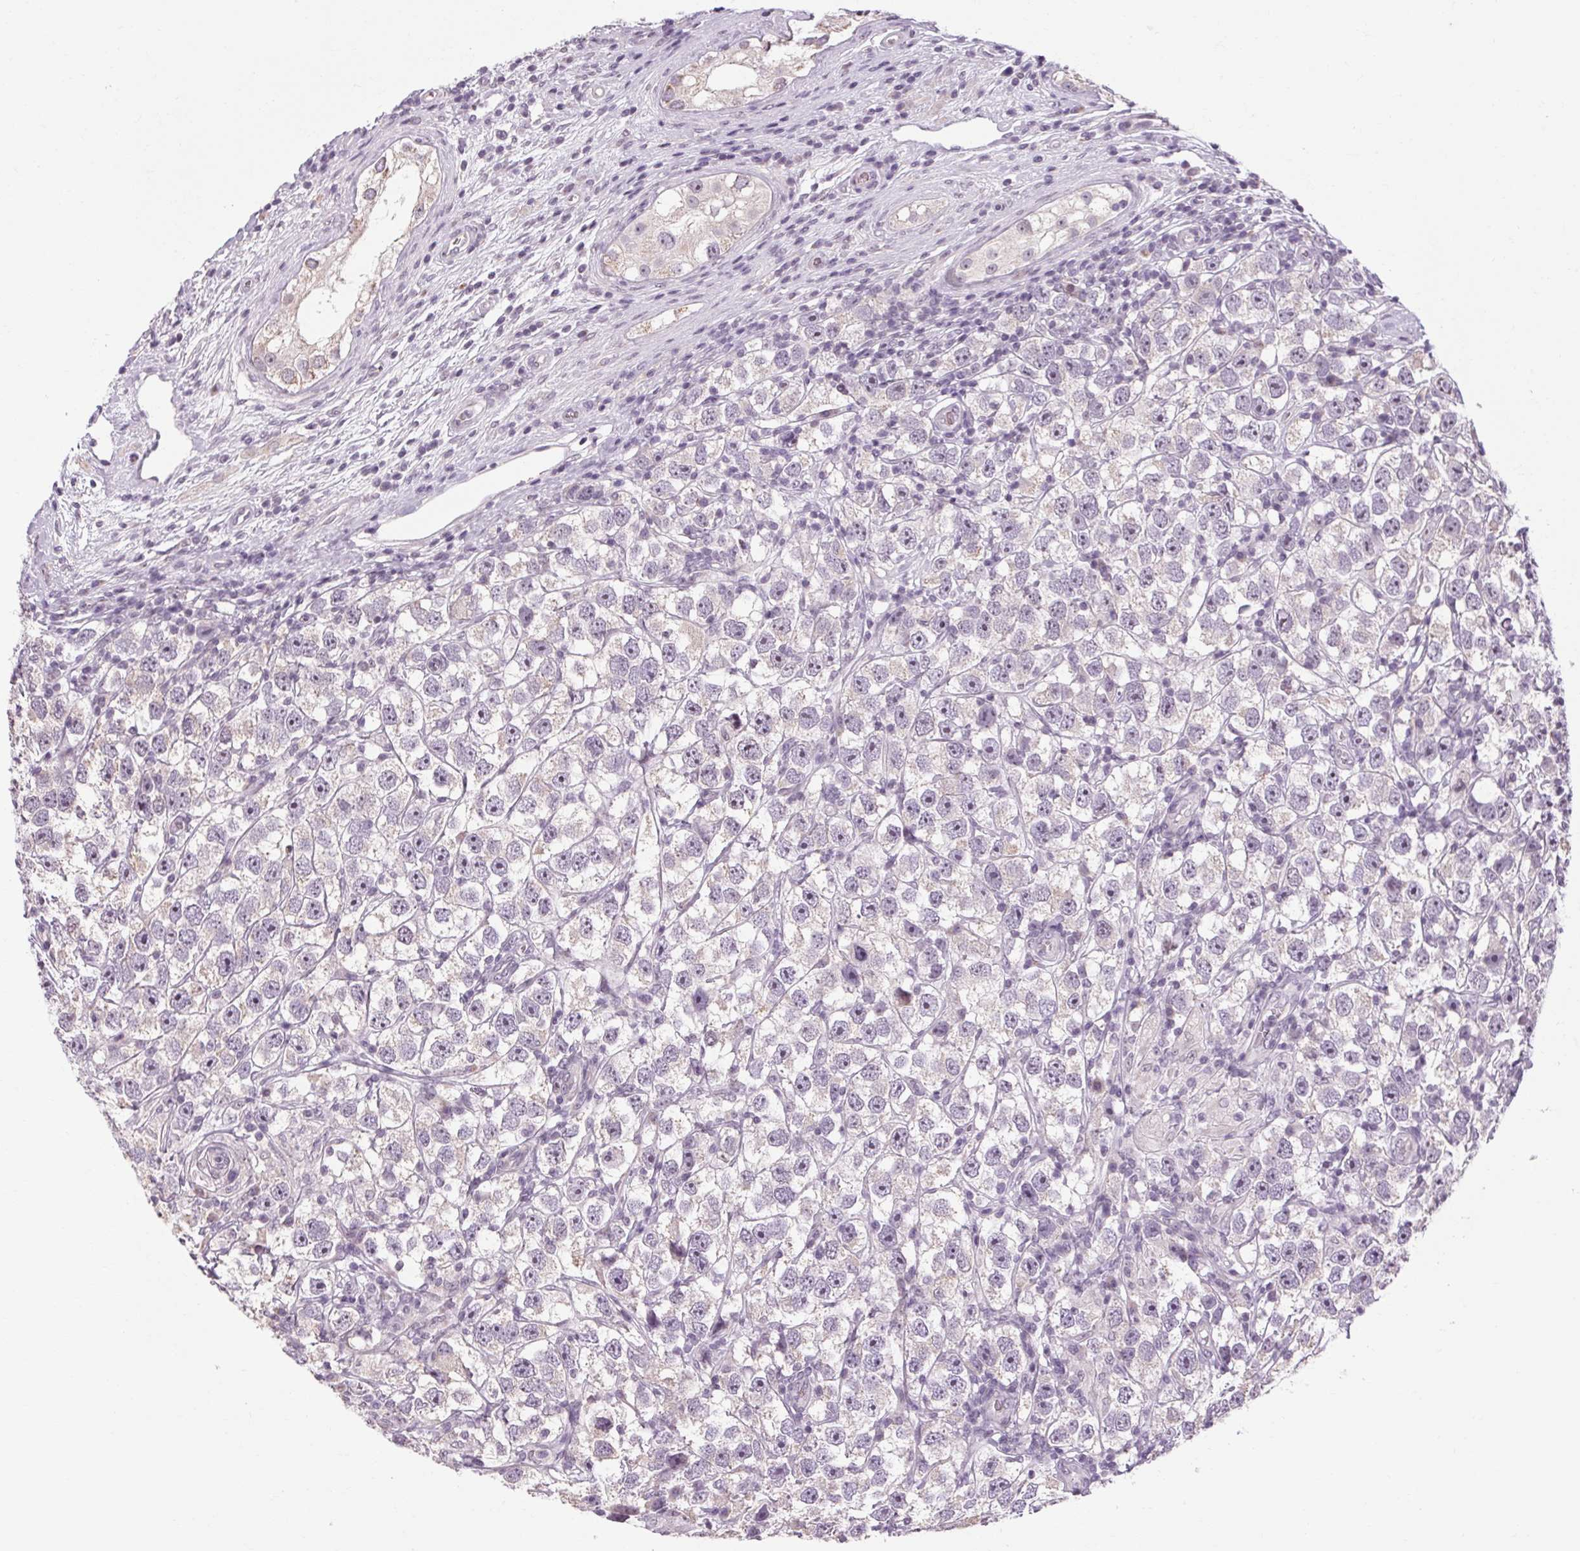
{"staining": {"intensity": "negative", "quantity": "none", "location": "none"}, "tissue": "testis cancer", "cell_type": "Tumor cells", "image_type": "cancer", "snomed": [{"axis": "morphology", "description": "Seminoma, NOS"}, {"axis": "topography", "description": "Testis"}], "caption": "Tumor cells show no significant protein positivity in testis seminoma.", "gene": "KLHL40", "patient": {"sex": "male", "age": 26}}